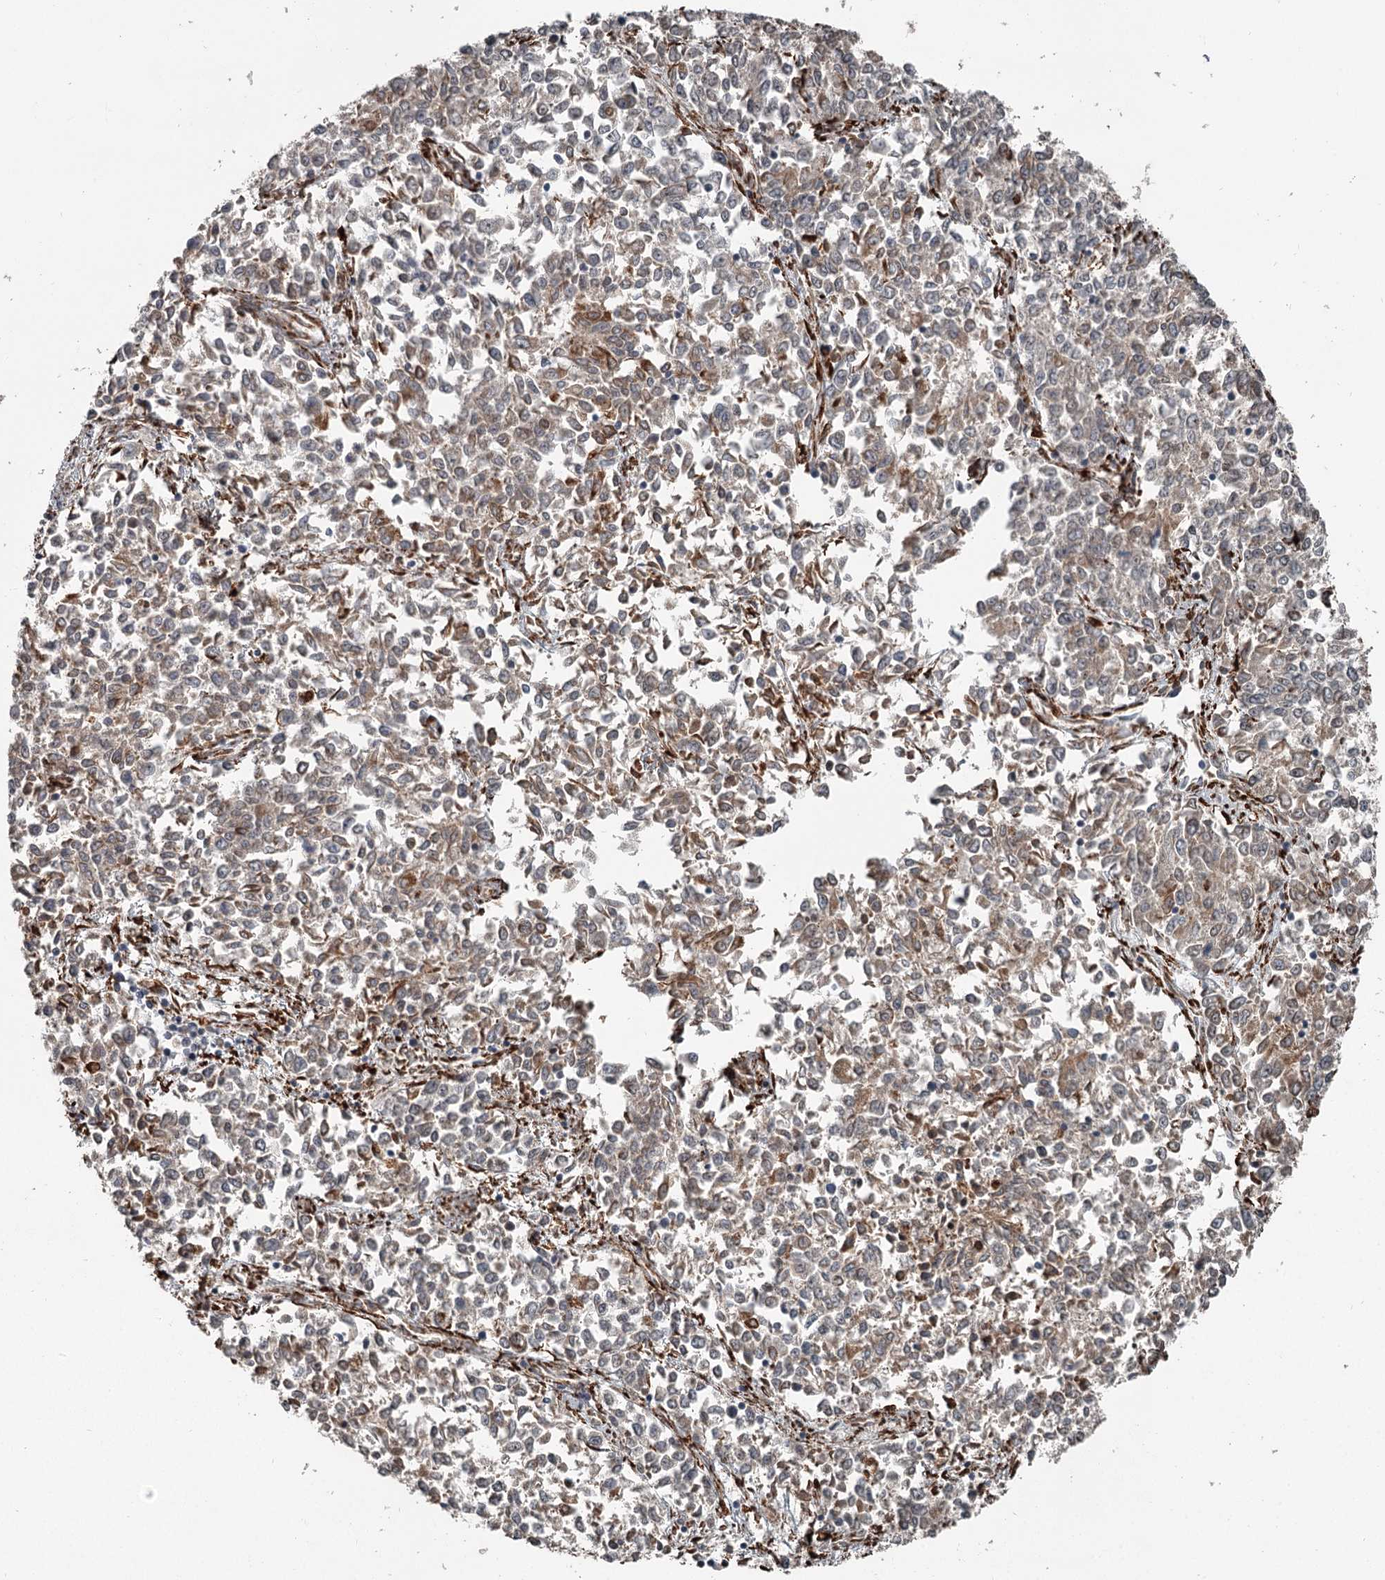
{"staining": {"intensity": "weak", "quantity": "25%-75%", "location": "cytoplasmic/membranous"}, "tissue": "endometrial cancer", "cell_type": "Tumor cells", "image_type": "cancer", "snomed": [{"axis": "morphology", "description": "Adenocarcinoma, NOS"}, {"axis": "topography", "description": "Endometrium"}], "caption": "The immunohistochemical stain labels weak cytoplasmic/membranous positivity in tumor cells of endometrial adenocarcinoma tissue.", "gene": "RASSF8", "patient": {"sex": "female", "age": 50}}